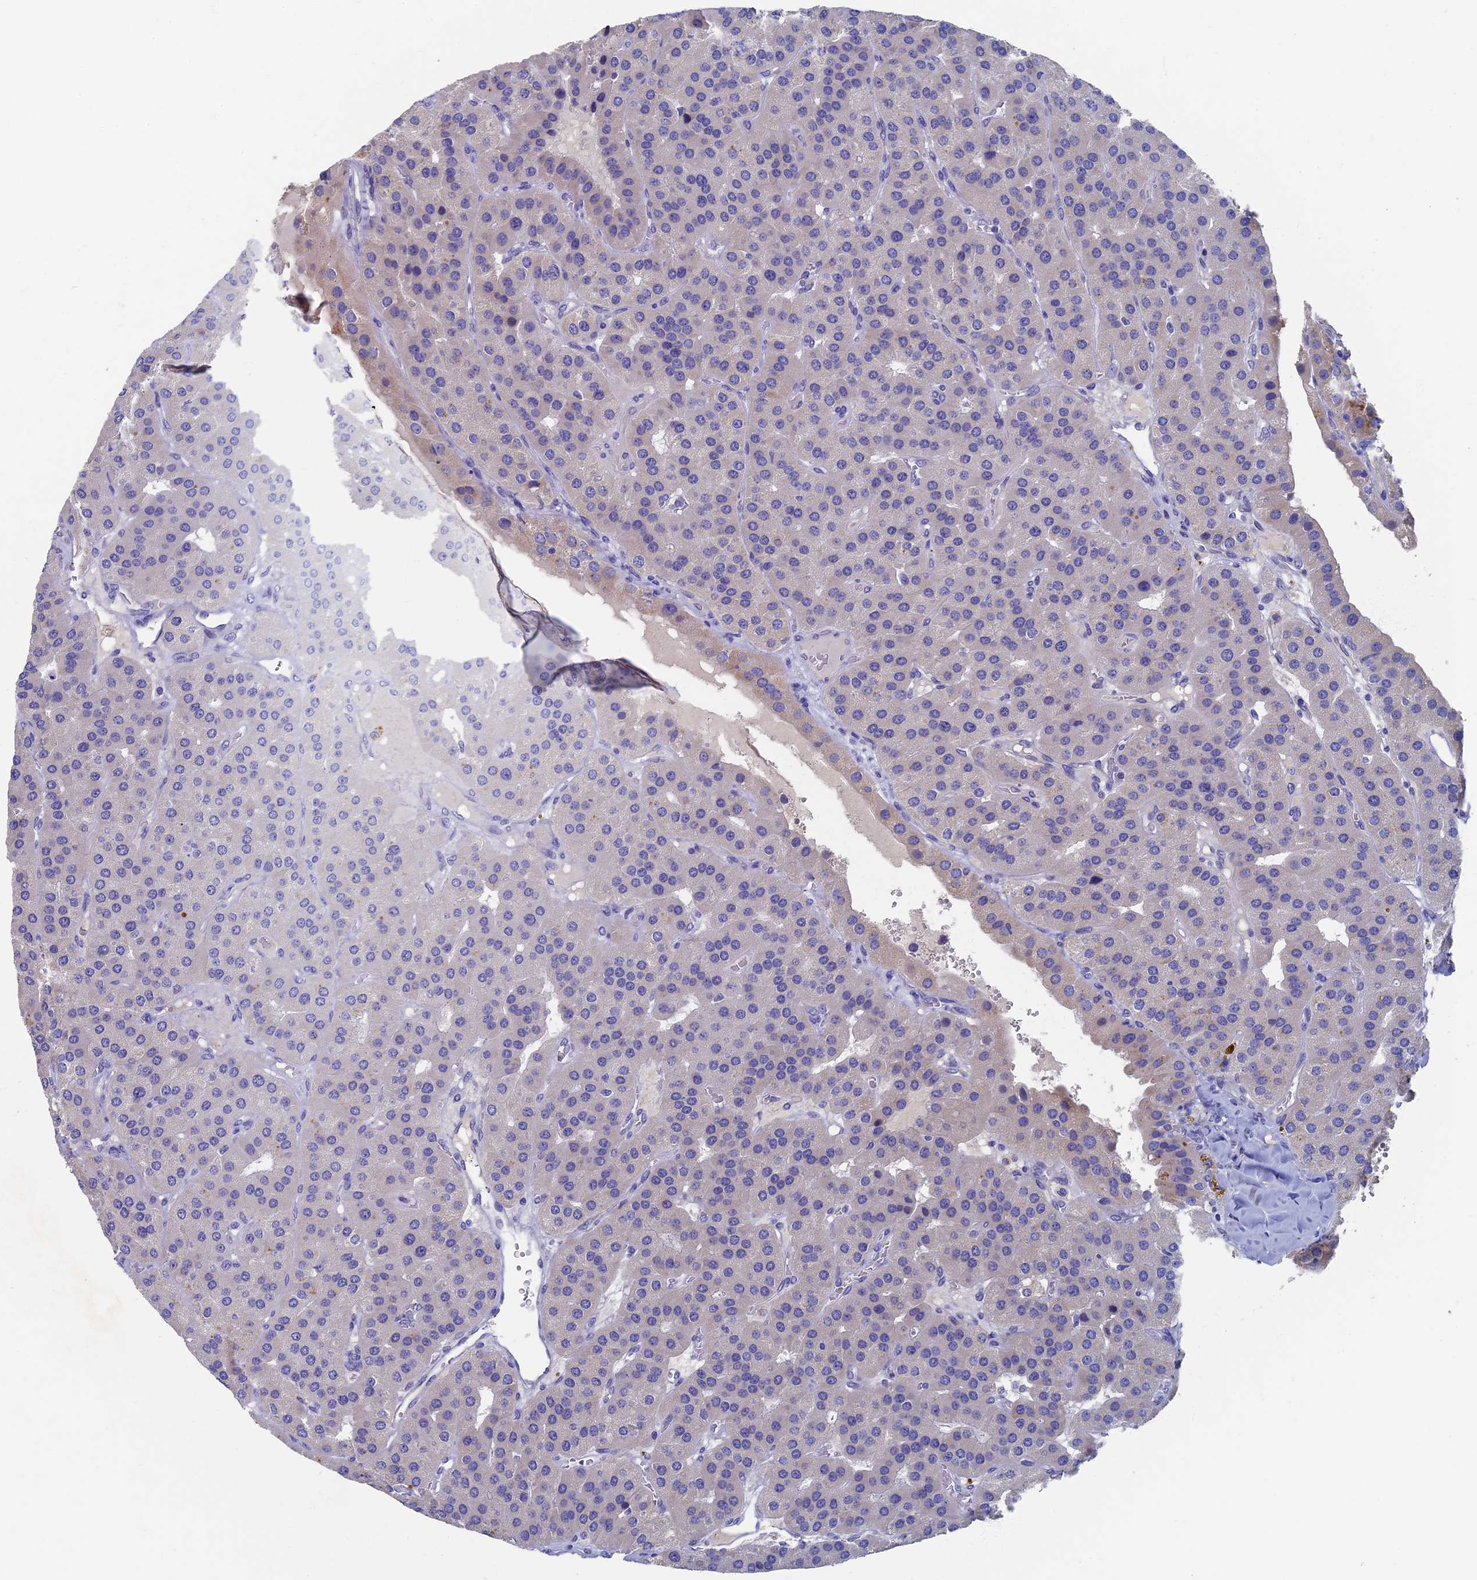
{"staining": {"intensity": "negative", "quantity": "none", "location": "none"}, "tissue": "parathyroid gland", "cell_type": "Glandular cells", "image_type": "normal", "snomed": [{"axis": "morphology", "description": "Normal tissue, NOS"}, {"axis": "morphology", "description": "Adenoma, NOS"}, {"axis": "topography", "description": "Parathyroid gland"}], "caption": "An image of human parathyroid gland is negative for staining in glandular cells. Brightfield microscopy of immunohistochemistry stained with DAB (3,3'-diaminobenzidine) (brown) and hematoxylin (blue), captured at high magnification.", "gene": "OAT", "patient": {"sex": "female", "age": 86}}